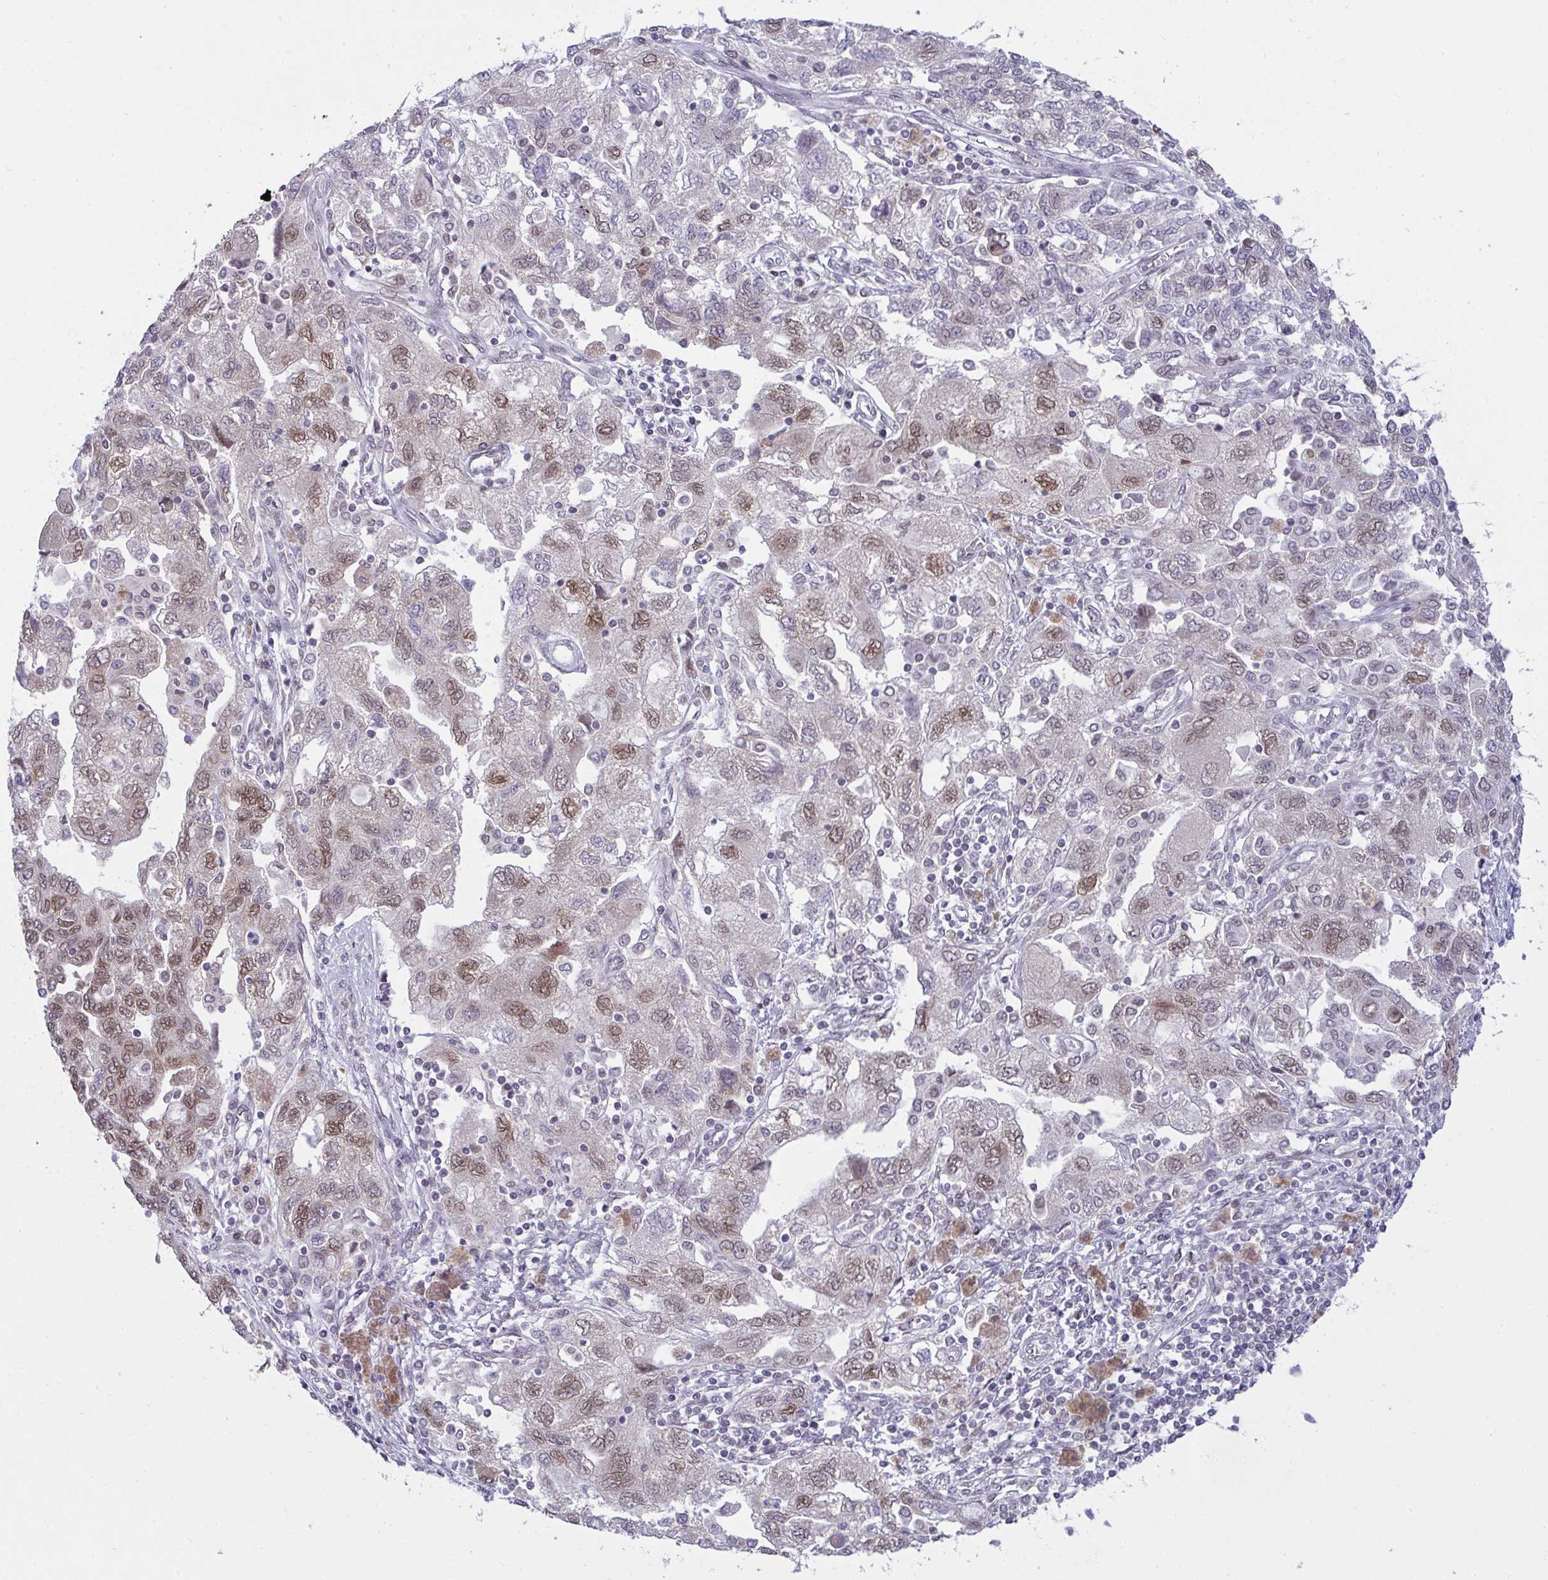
{"staining": {"intensity": "moderate", "quantity": "25%-75%", "location": "cytoplasmic/membranous,nuclear"}, "tissue": "ovarian cancer", "cell_type": "Tumor cells", "image_type": "cancer", "snomed": [{"axis": "morphology", "description": "Carcinoma, NOS"}, {"axis": "morphology", "description": "Cystadenocarcinoma, serous, NOS"}, {"axis": "topography", "description": "Ovary"}], "caption": "Immunohistochemical staining of human carcinoma (ovarian) exhibits medium levels of moderate cytoplasmic/membranous and nuclear protein positivity in approximately 25%-75% of tumor cells. (DAB IHC with brightfield microscopy, high magnification).", "gene": "RANBP2", "patient": {"sex": "female", "age": 69}}